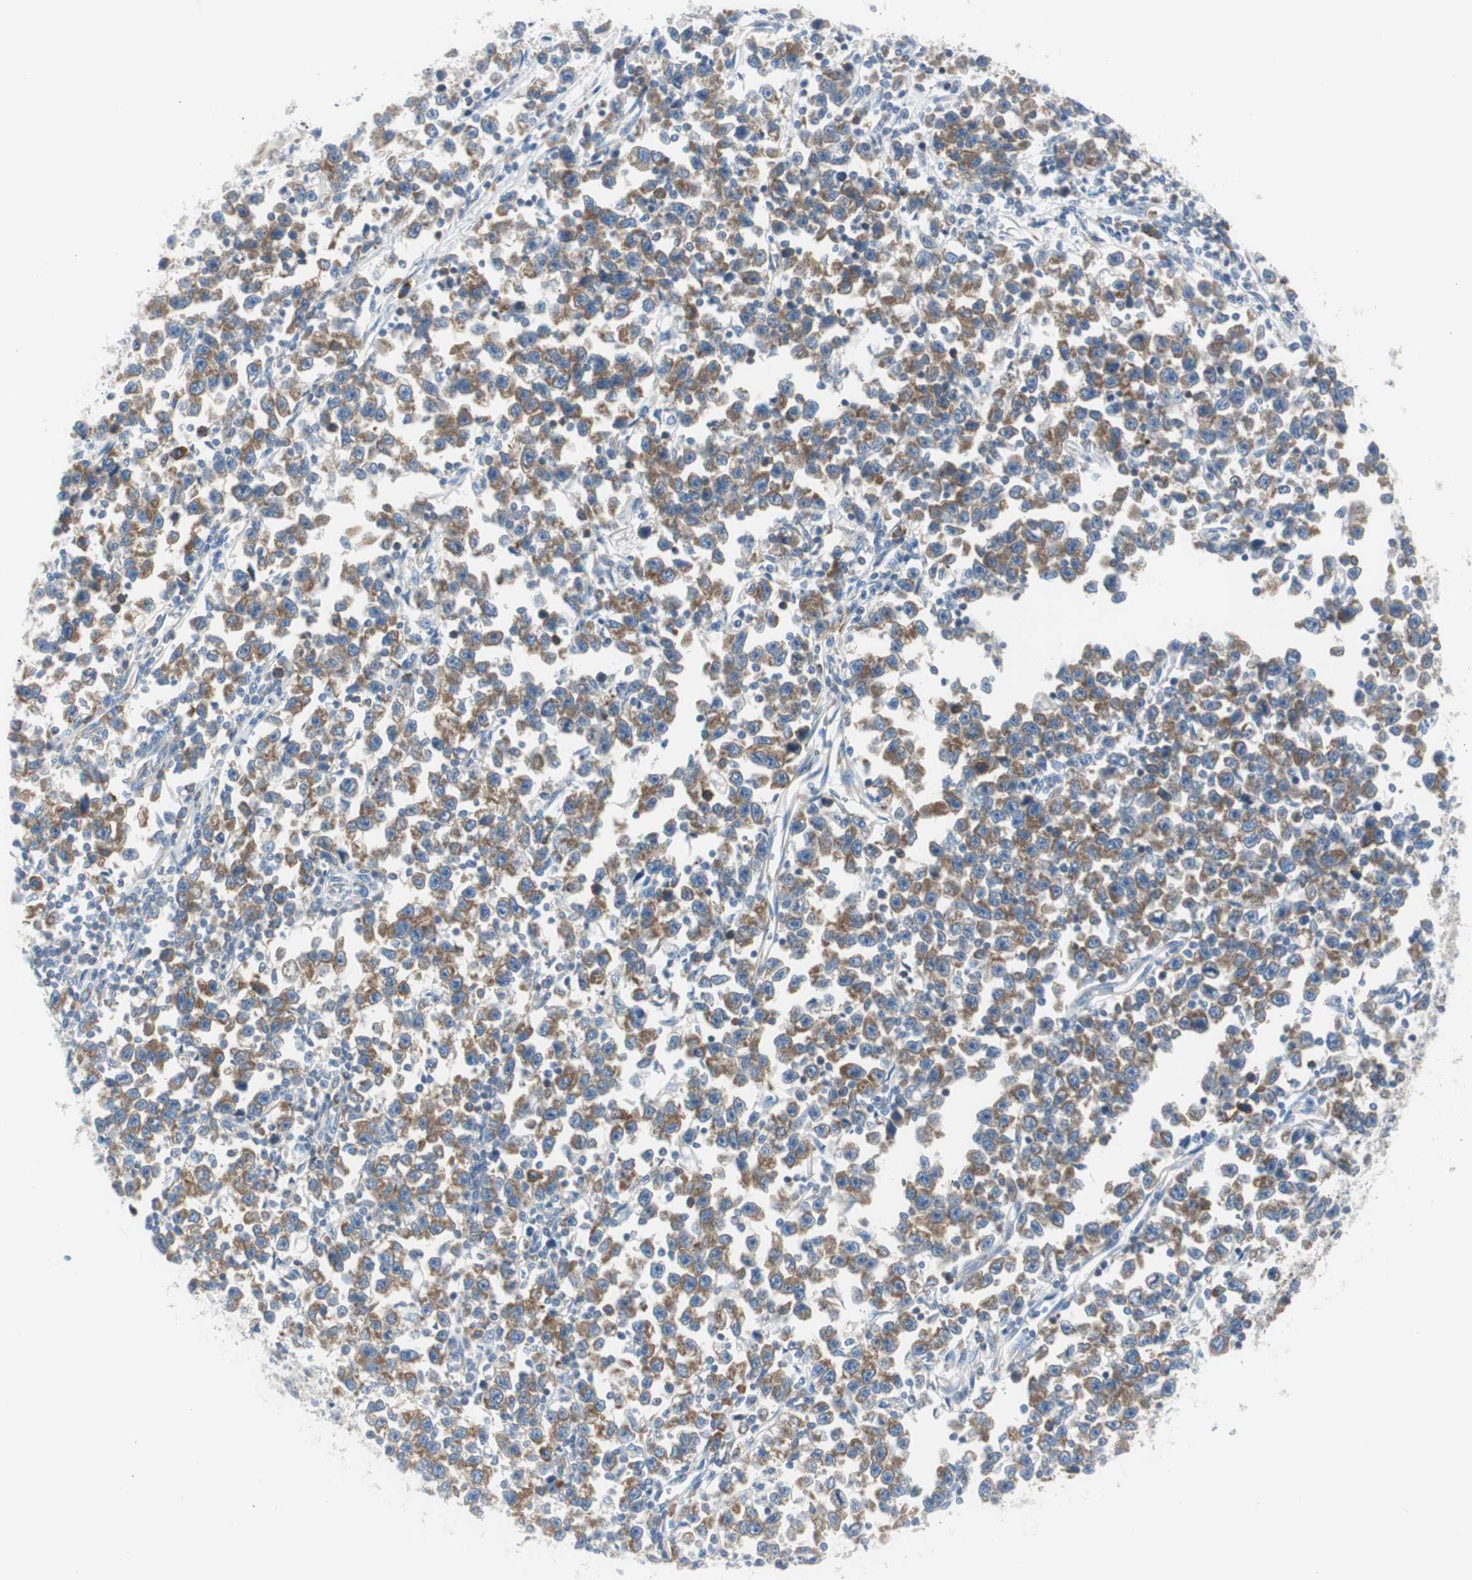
{"staining": {"intensity": "moderate", "quantity": ">75%", "location": "cytoplasmic/membranous"}, "tissue": "testis cancer", "cell_type": "Tumor cells", "image_type": "cancer", "snomed": [{"axis": "morphology", "description": "Seminoma, NOS"}, {"axis": "topography", "description": "Testis"}], "caption": "A photomicrograph showing moderate cytoplasmic/membranous positivity in approximately >75% of tumor cells in testis seminoma, as visualized by brown immunohistochemical staining.", "gene": "RPS12", "patient": {"sex": "male", "age": 43}}